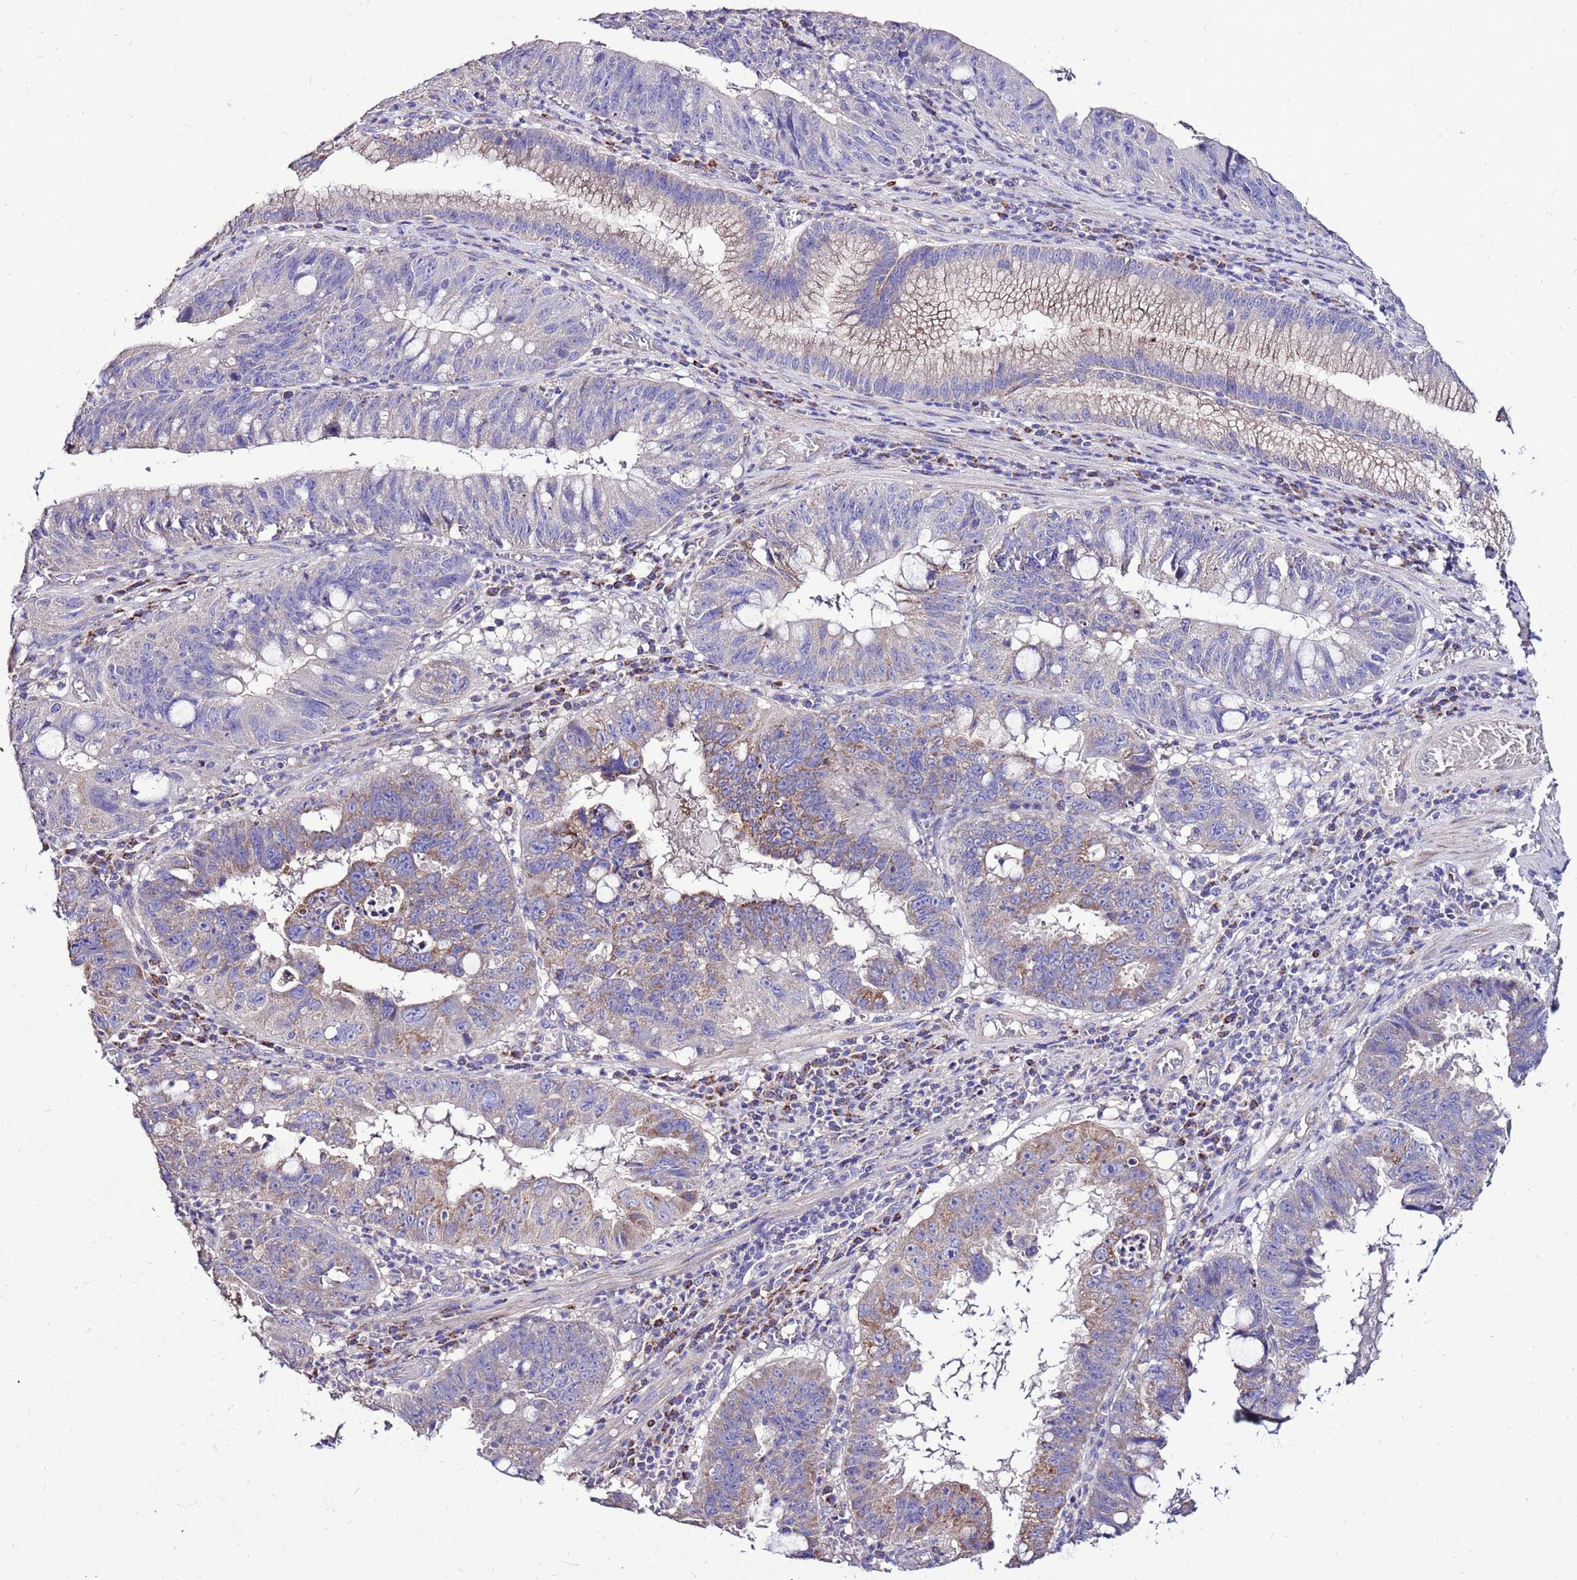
{"staining": {"intensity": "moderate", "quantity": "<25%", "location": "cytoplasmic/membranous"}, "tissue": "stomach cancer", "cell_type": "Tumor cells", "image_type": "cancer", "snomed": [{"axis": "morphology", "description": "Adenocarcinoma, NOS"}, {"axis": "topography", "description": "Stomach"}], "caption": "Tumor cells reveal moderate cytoplasmic/membranous staining in about <25% of cells in stomach cancer (adenocarcinoma).", "gene": "TMEM106C", "patient": {"sex": "male", "age": 59}}